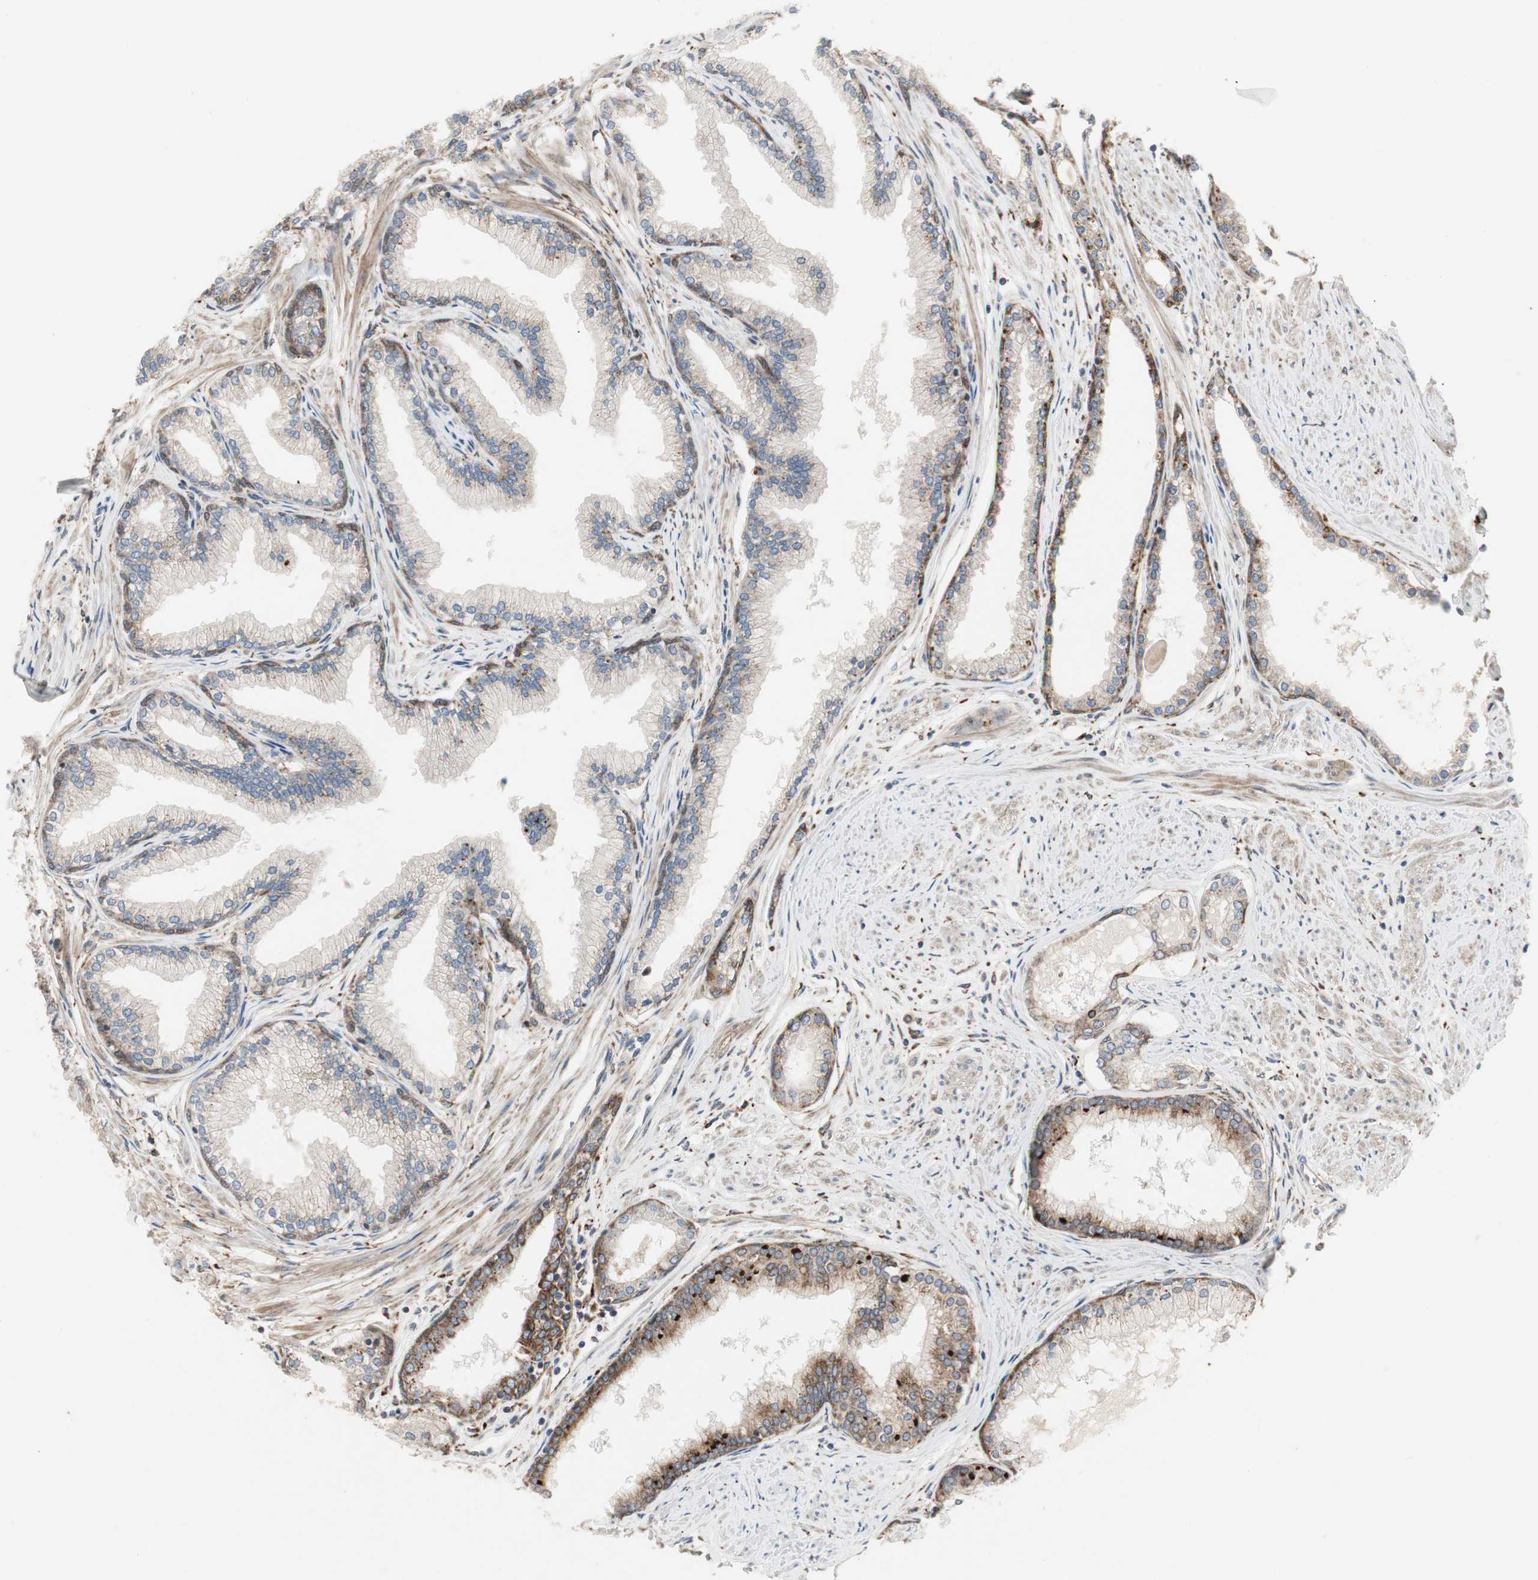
{"staining": {"intensity": "moderate", "quantity": "25%-75%", "location": "cytoplasmic/membranous"}, "tissue": "prostate", "cell_type": "Glandular cells", "image_type": "normal", "snomed": [{"axis": "morphology", "description": "Normal tissue, NOS"}, {"axis": "topography", "description": "Prostate"}], "caption": "Protein staining by immunohistochemistry shows moderate cytoplasmic/membranous positivity in about 25%-75% of glandular cells in normal prostate. (Stains: DAB in brown, nuclei in blue, Microscopy: brightfield microscopy at high magnification).", "gene": "H6PD", "patient": {"sex": "male", "age": 64}}